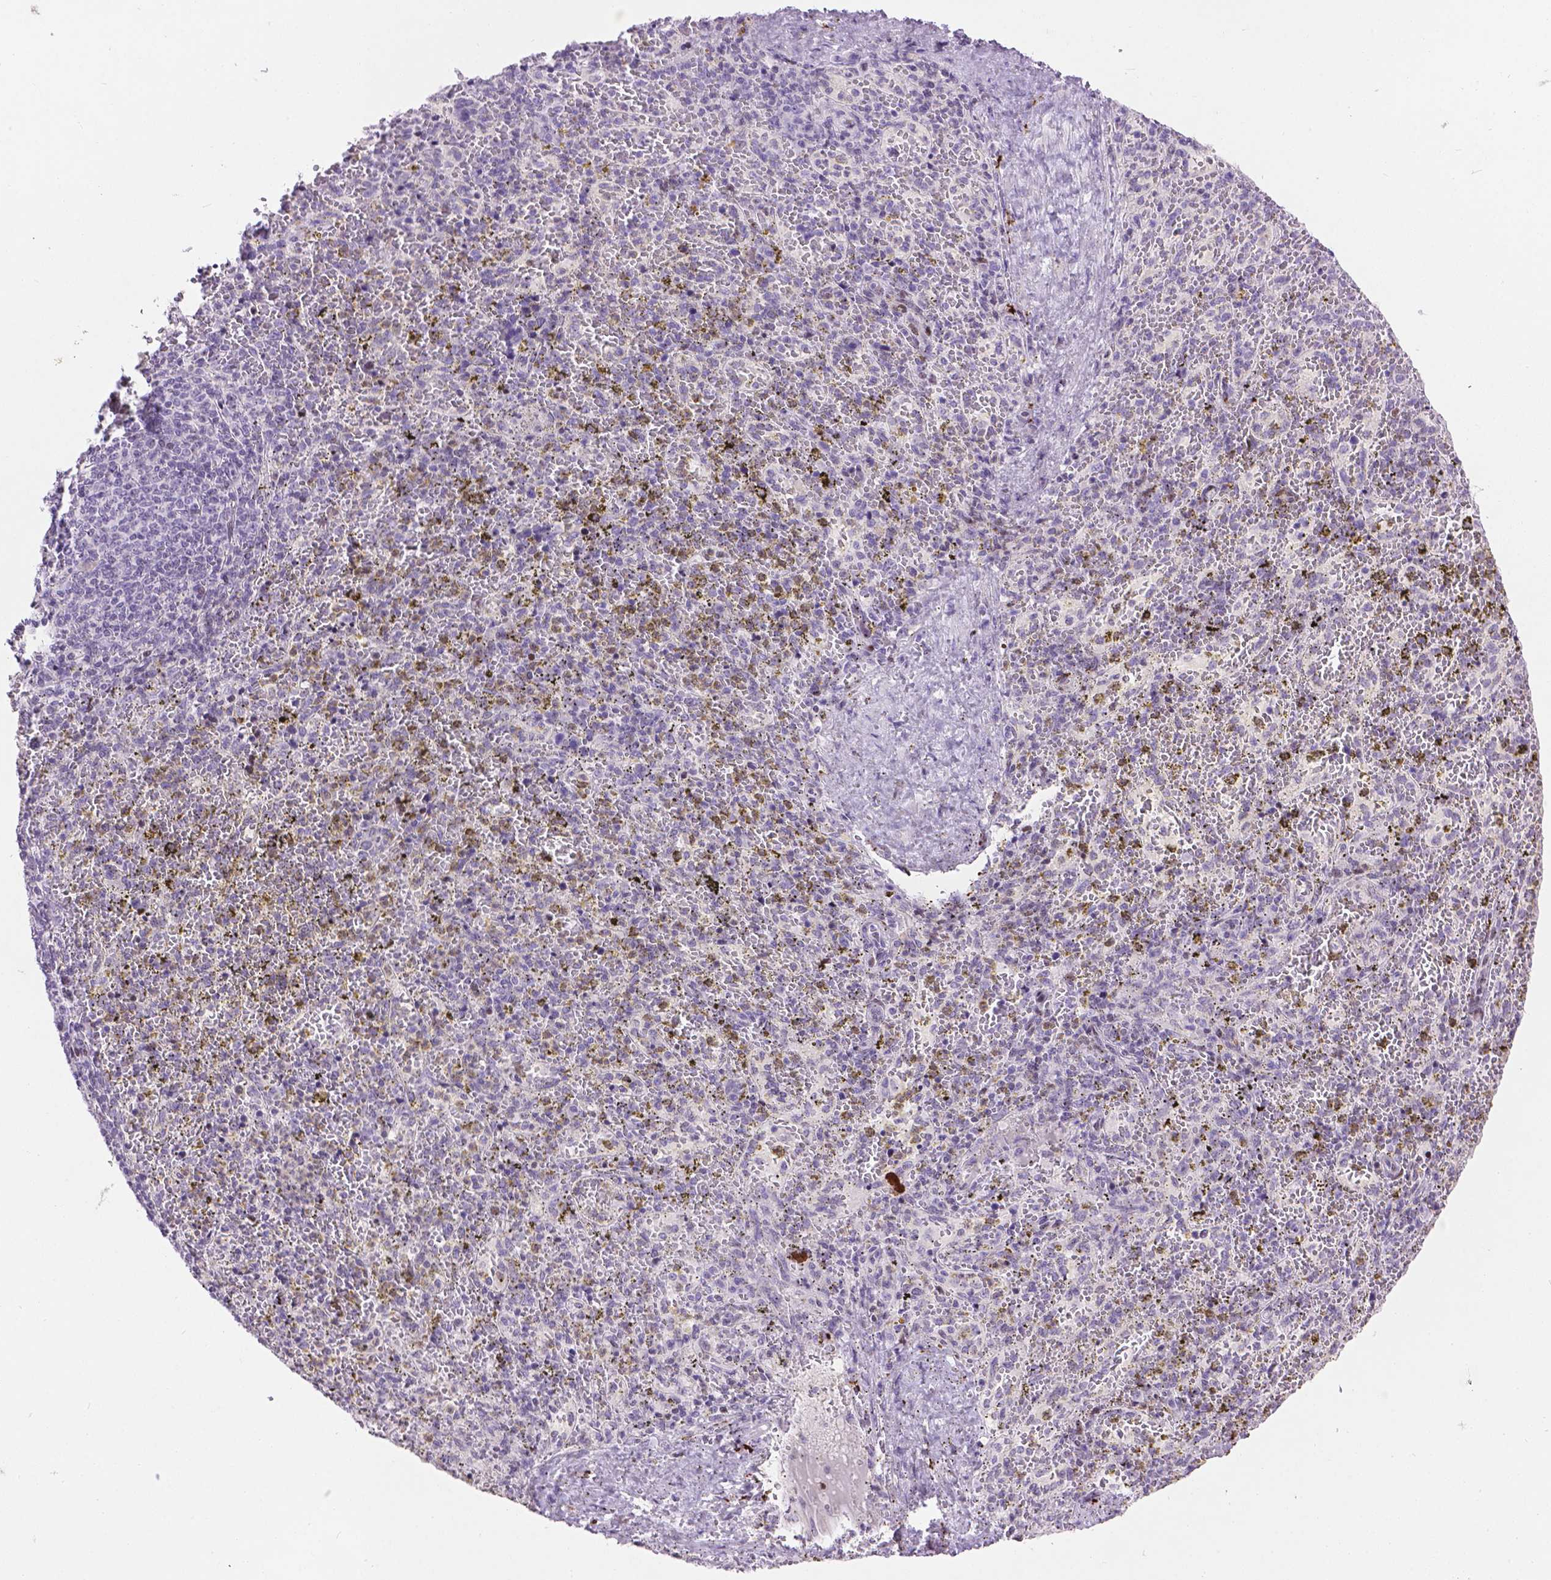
{"staining": {"intensity": "negative", "quantity": "none", "location": "none"}, "tissue": "spleen", "cell_type": "Cells in red pulp", "image_type": "normal", "snomed": [{"axis": "morphology", "description": "Normal tissue, NOS"}, {"axis": "topography", "description": "Spleen"}], "caption": "Human spleen stained for a protein using IHC displays no positivity in cells in red pulp.", "gene": "TH", "patient": {"sex": "female", "age": 50}}